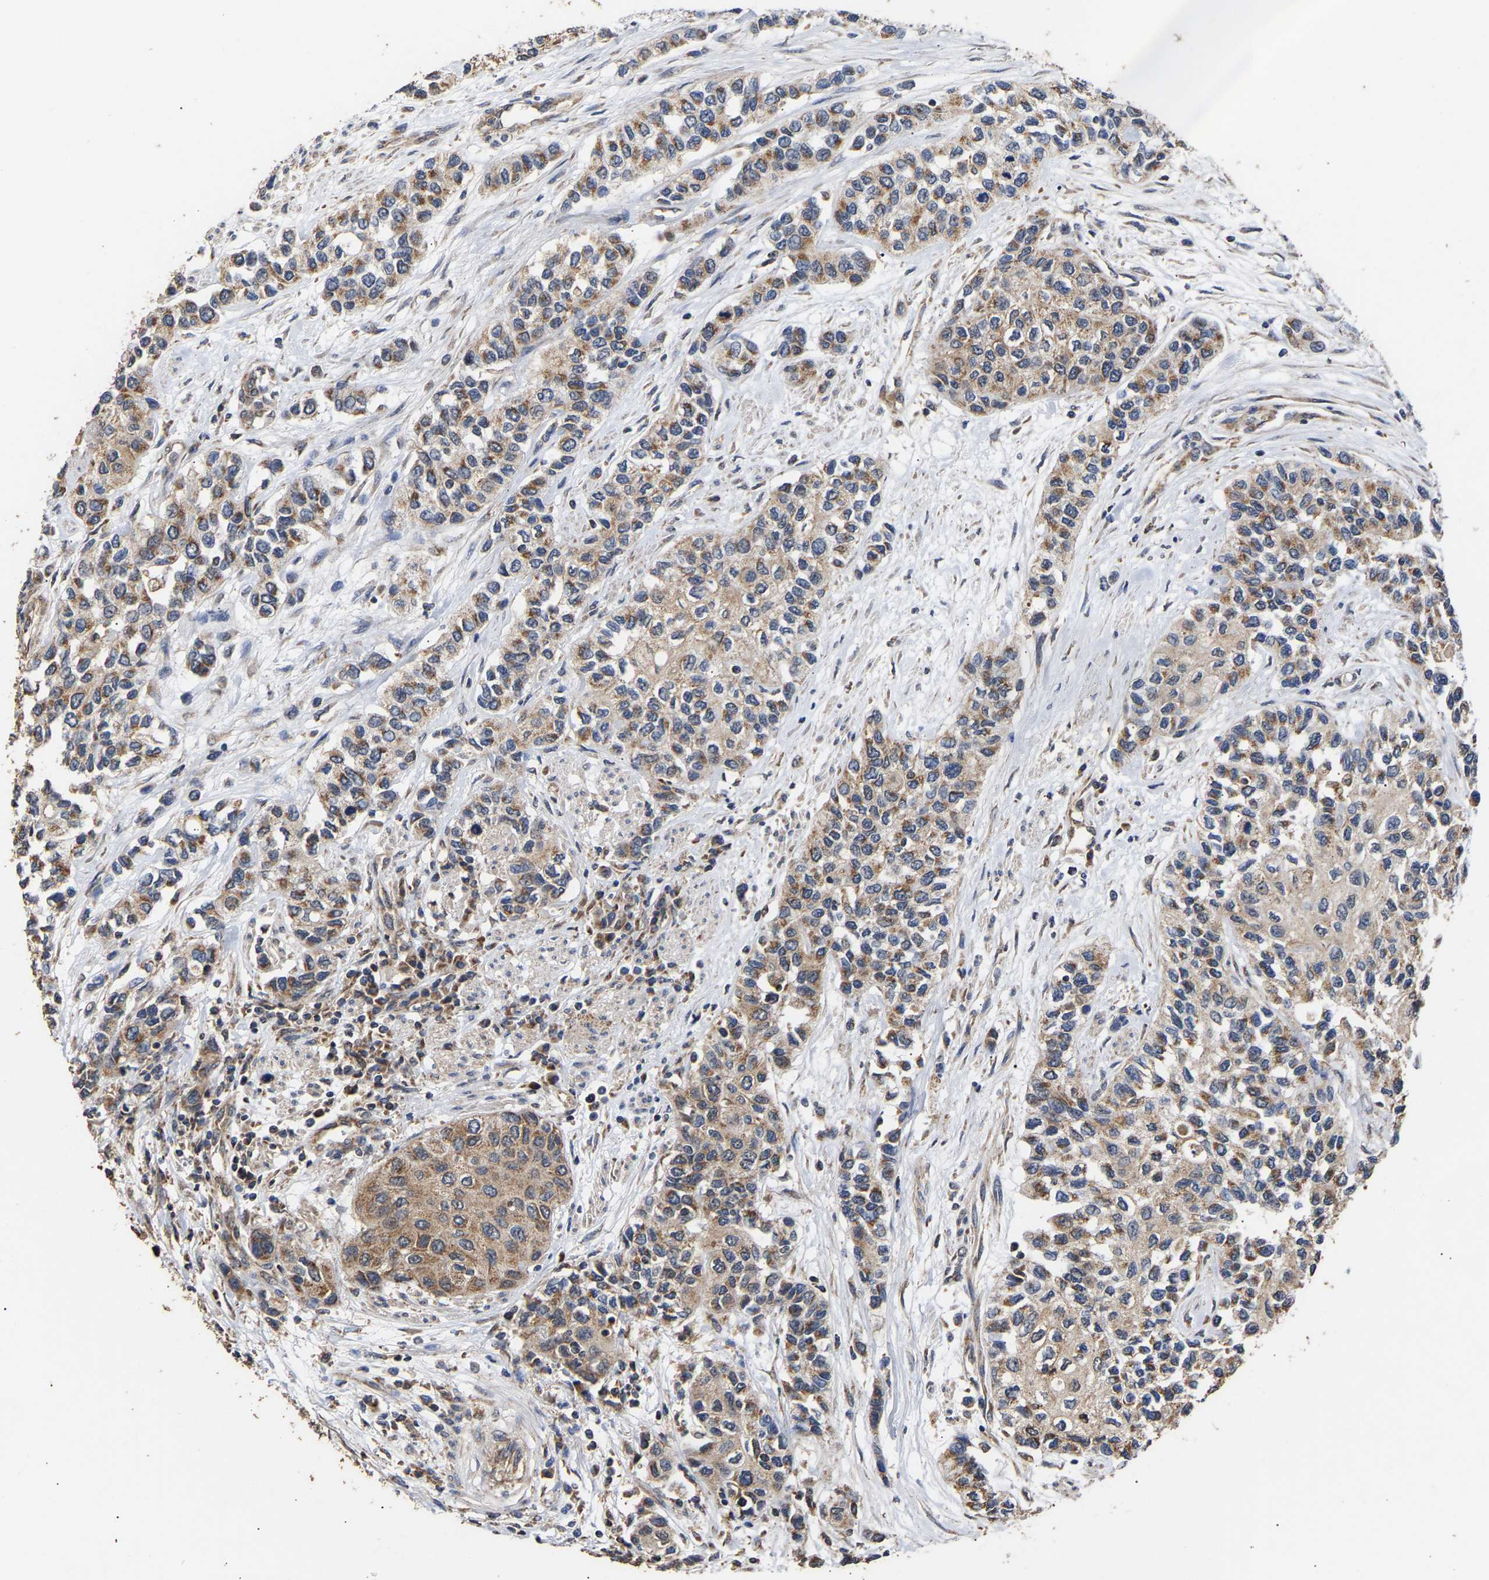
{"staining": {"intensity": "moderate", "quantity": ">75%", "location": "cytoplasmic/membranous"}, "tissue": "urothelial cancer", "cell_type": "Tumor cells", "image_type": "cancer", "snomed": [{"axis": "morphology", "description": "Urothelial carcinoma, High grade"}, {"axis": "topography", "description": "Urinary bladder"}], "caption": "Moderate cytoplasmic/membranous positivity for a protein is identified in approximately >75% of tumor cells of urothelial carcinoma (high-grade) using immunohistochemistry.", "gene": "ZNF26", "patient": {"sex": "female", "age": 56}}